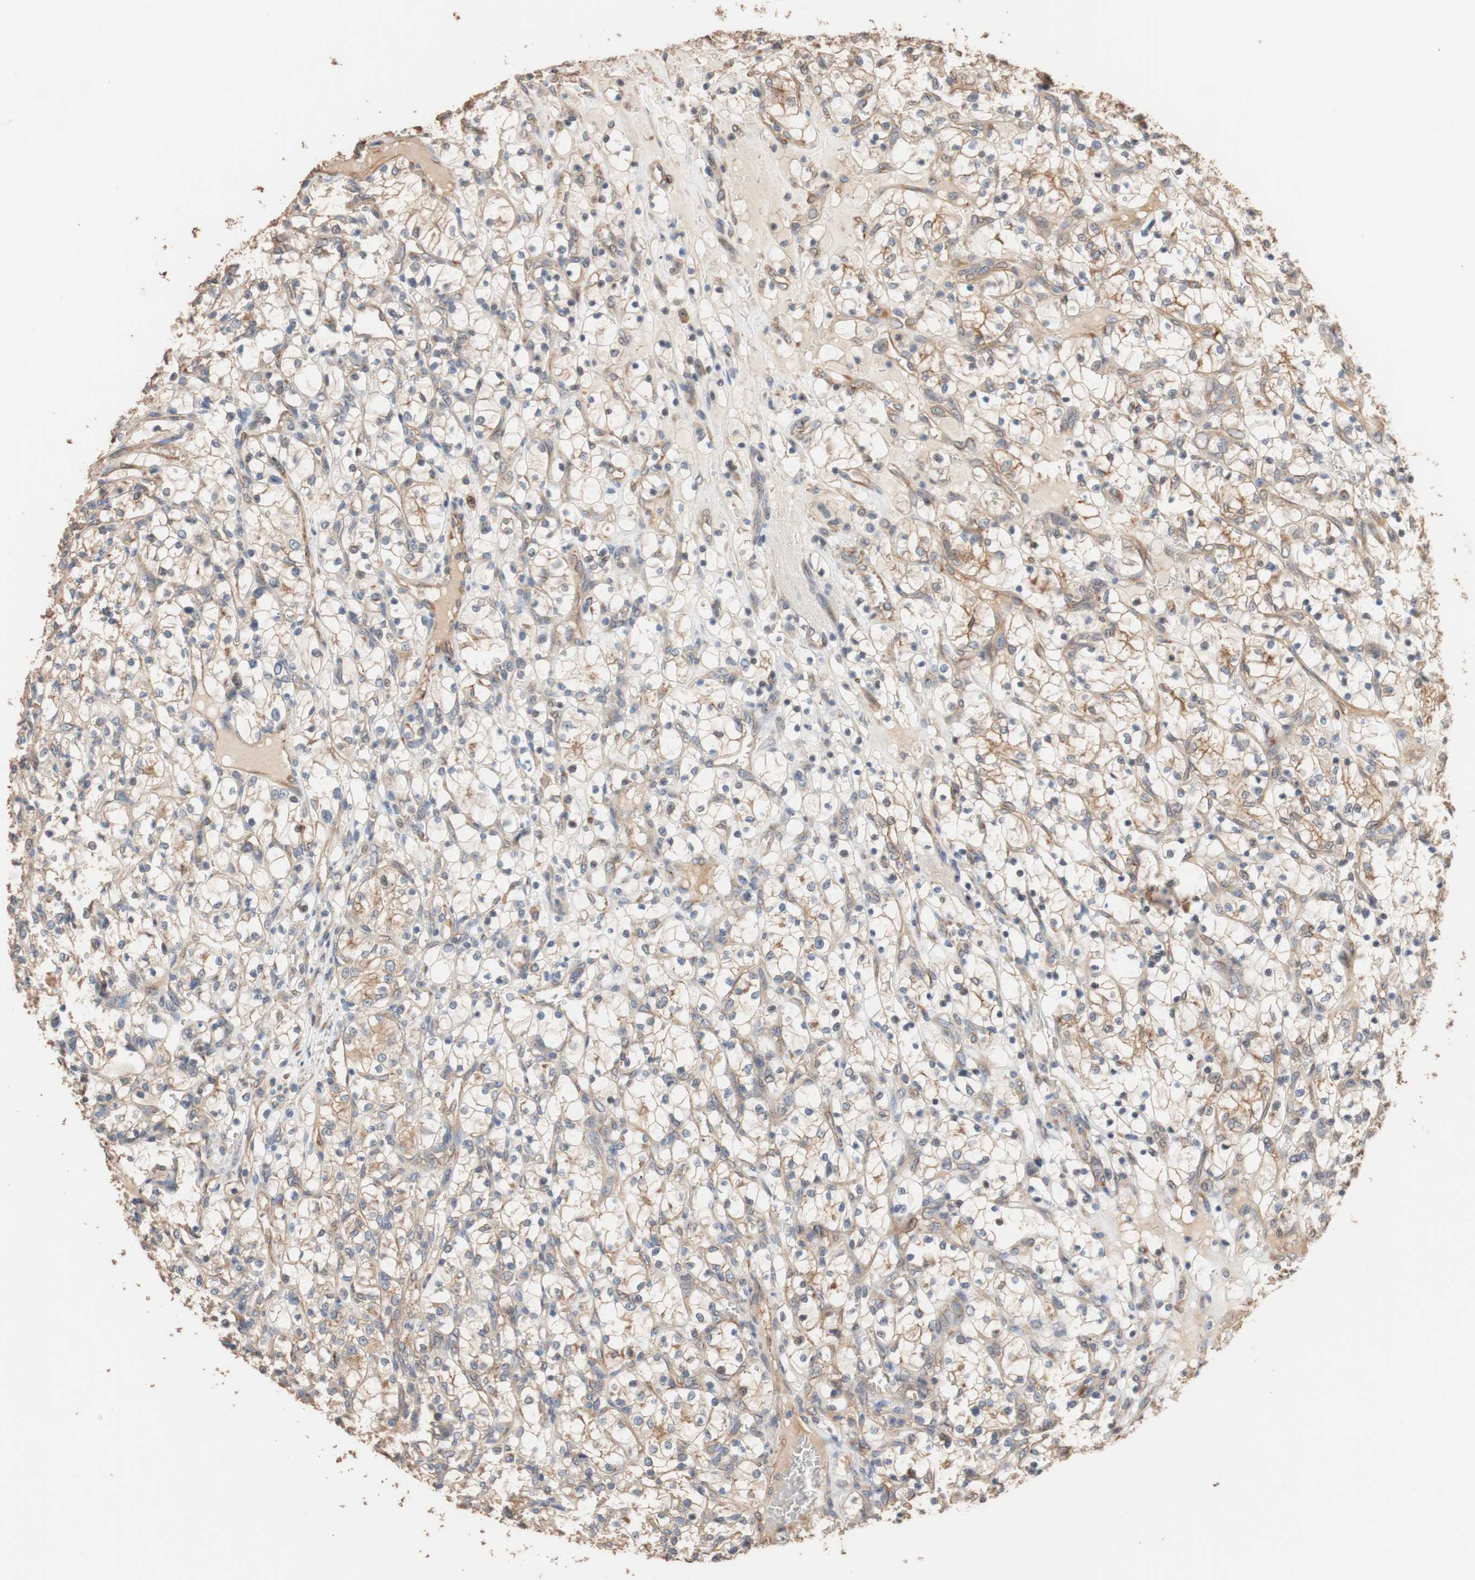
{"staining": {"intensity": "moderate", "quantity": ">75%", "location": "cytoplasmic/membranous"}, "tissue": "renal cancer", "cell_type": "Tumor cells", "image_type": "cancer", "snomed": [{"axis": "morphology", "description": "Adenocarcinoma, NOS"}, {"axis": "topography", "description": "Kidney"}], "caption": "Immunohistochemical staining of human renal adenocarcinoma displays medium levels of moderate cytoplasmic/membranous protein positivity in about >75% of tumor cells.", "gene": "TUBB", "patient": {"sex": "female", "age": 69}}